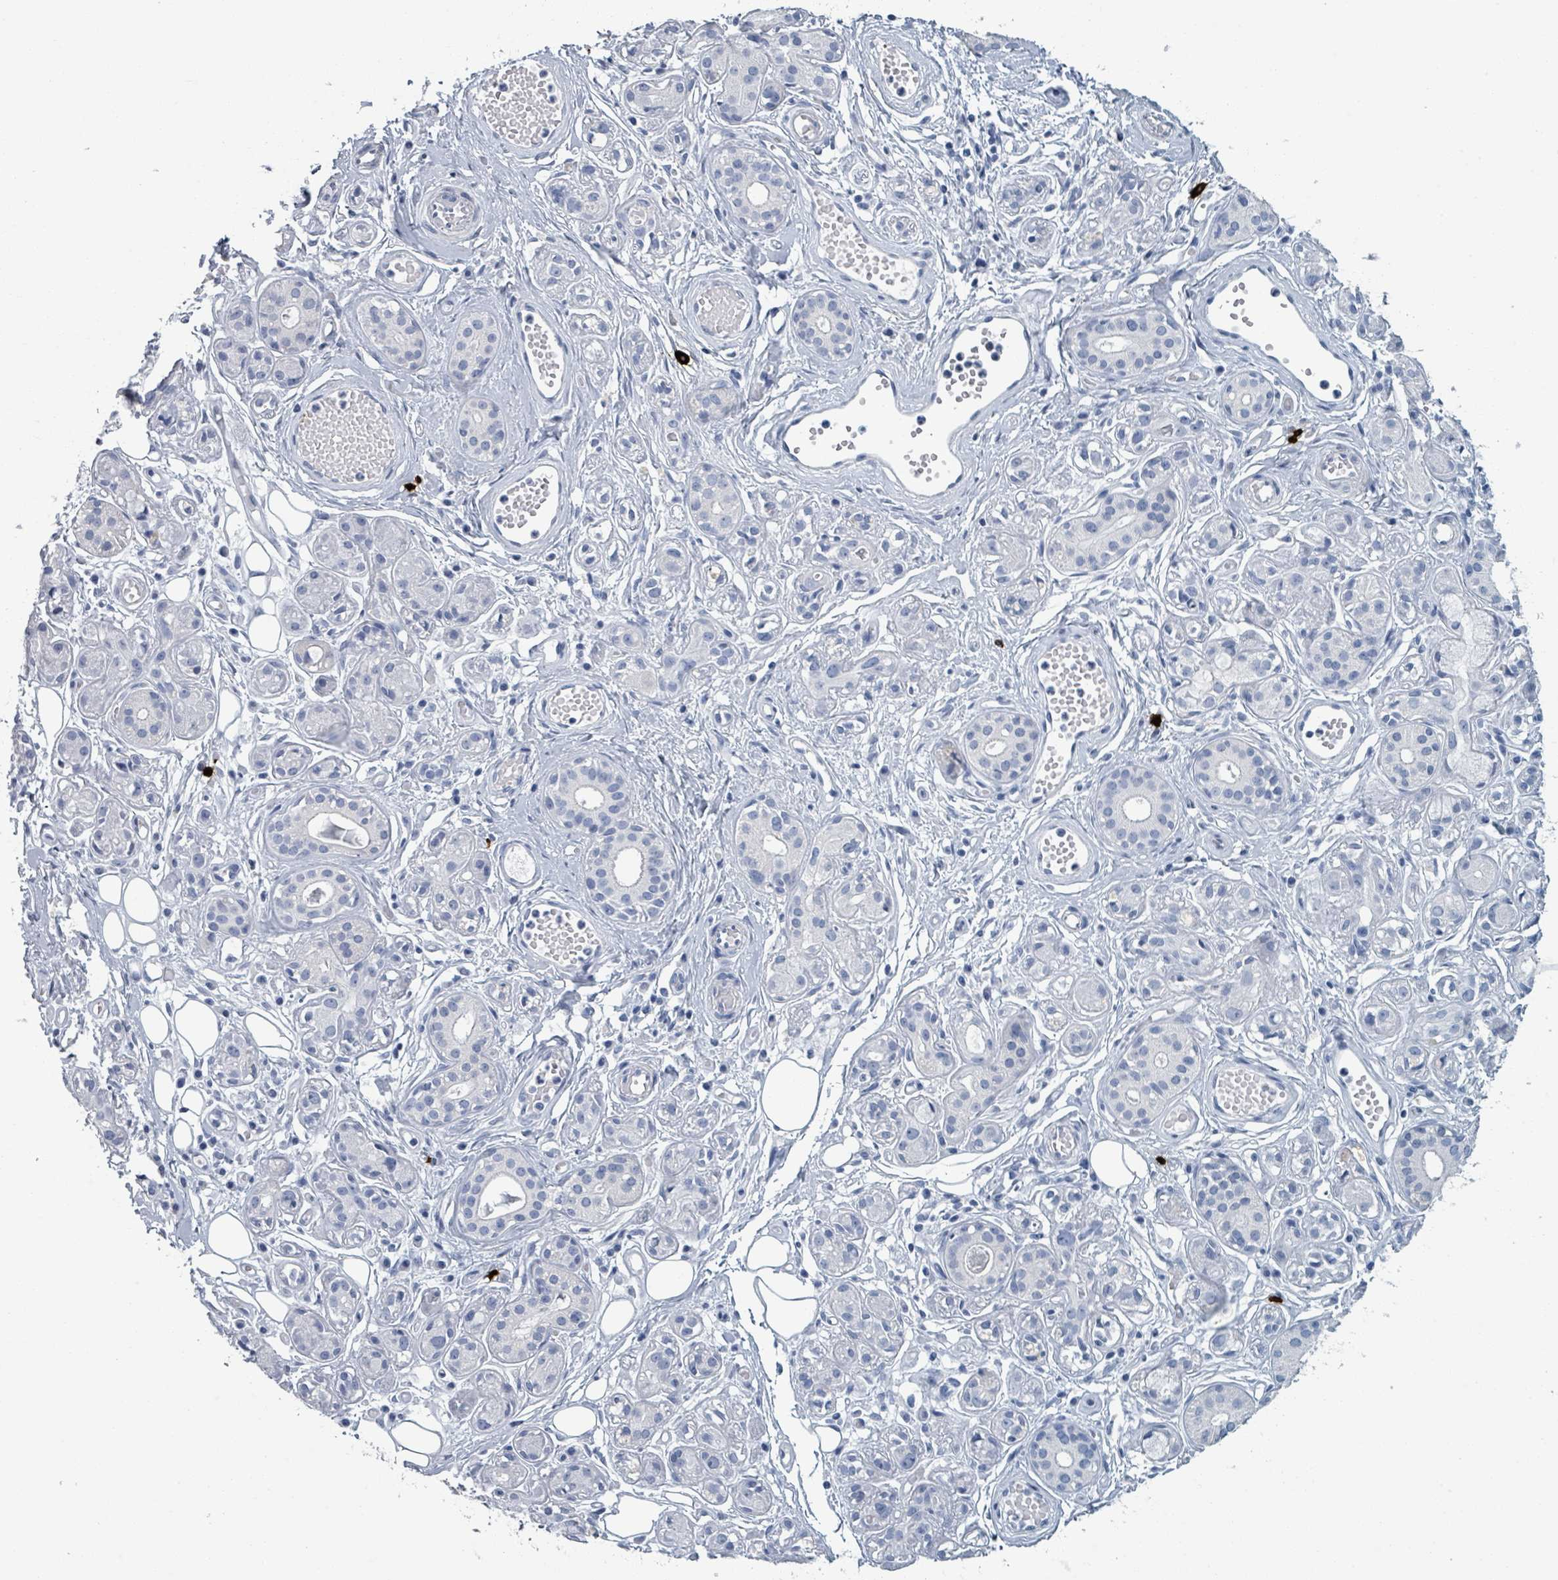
{"staining": {"intensity": "negative", "quantity": "none", "location": "none"}, "tissue": "salivary gland", "cell_type": "Glandular cells", "image_type": "normal", "snomed": [{"axis": "morphology", "description": "Normal tissue, NOS"}, {"axis": "topography", "description": "Salivary gland"}], "caption": "IHC image of benign salivary gland: salivary gland stained with DAB exhibits no significant protein positivity in glandular cells. (DAB immunohistochemistry (IHC) with hematoxylin counter stain).", "gene": "VPS13D", "patient": {"sex": "male", "age": 54}}